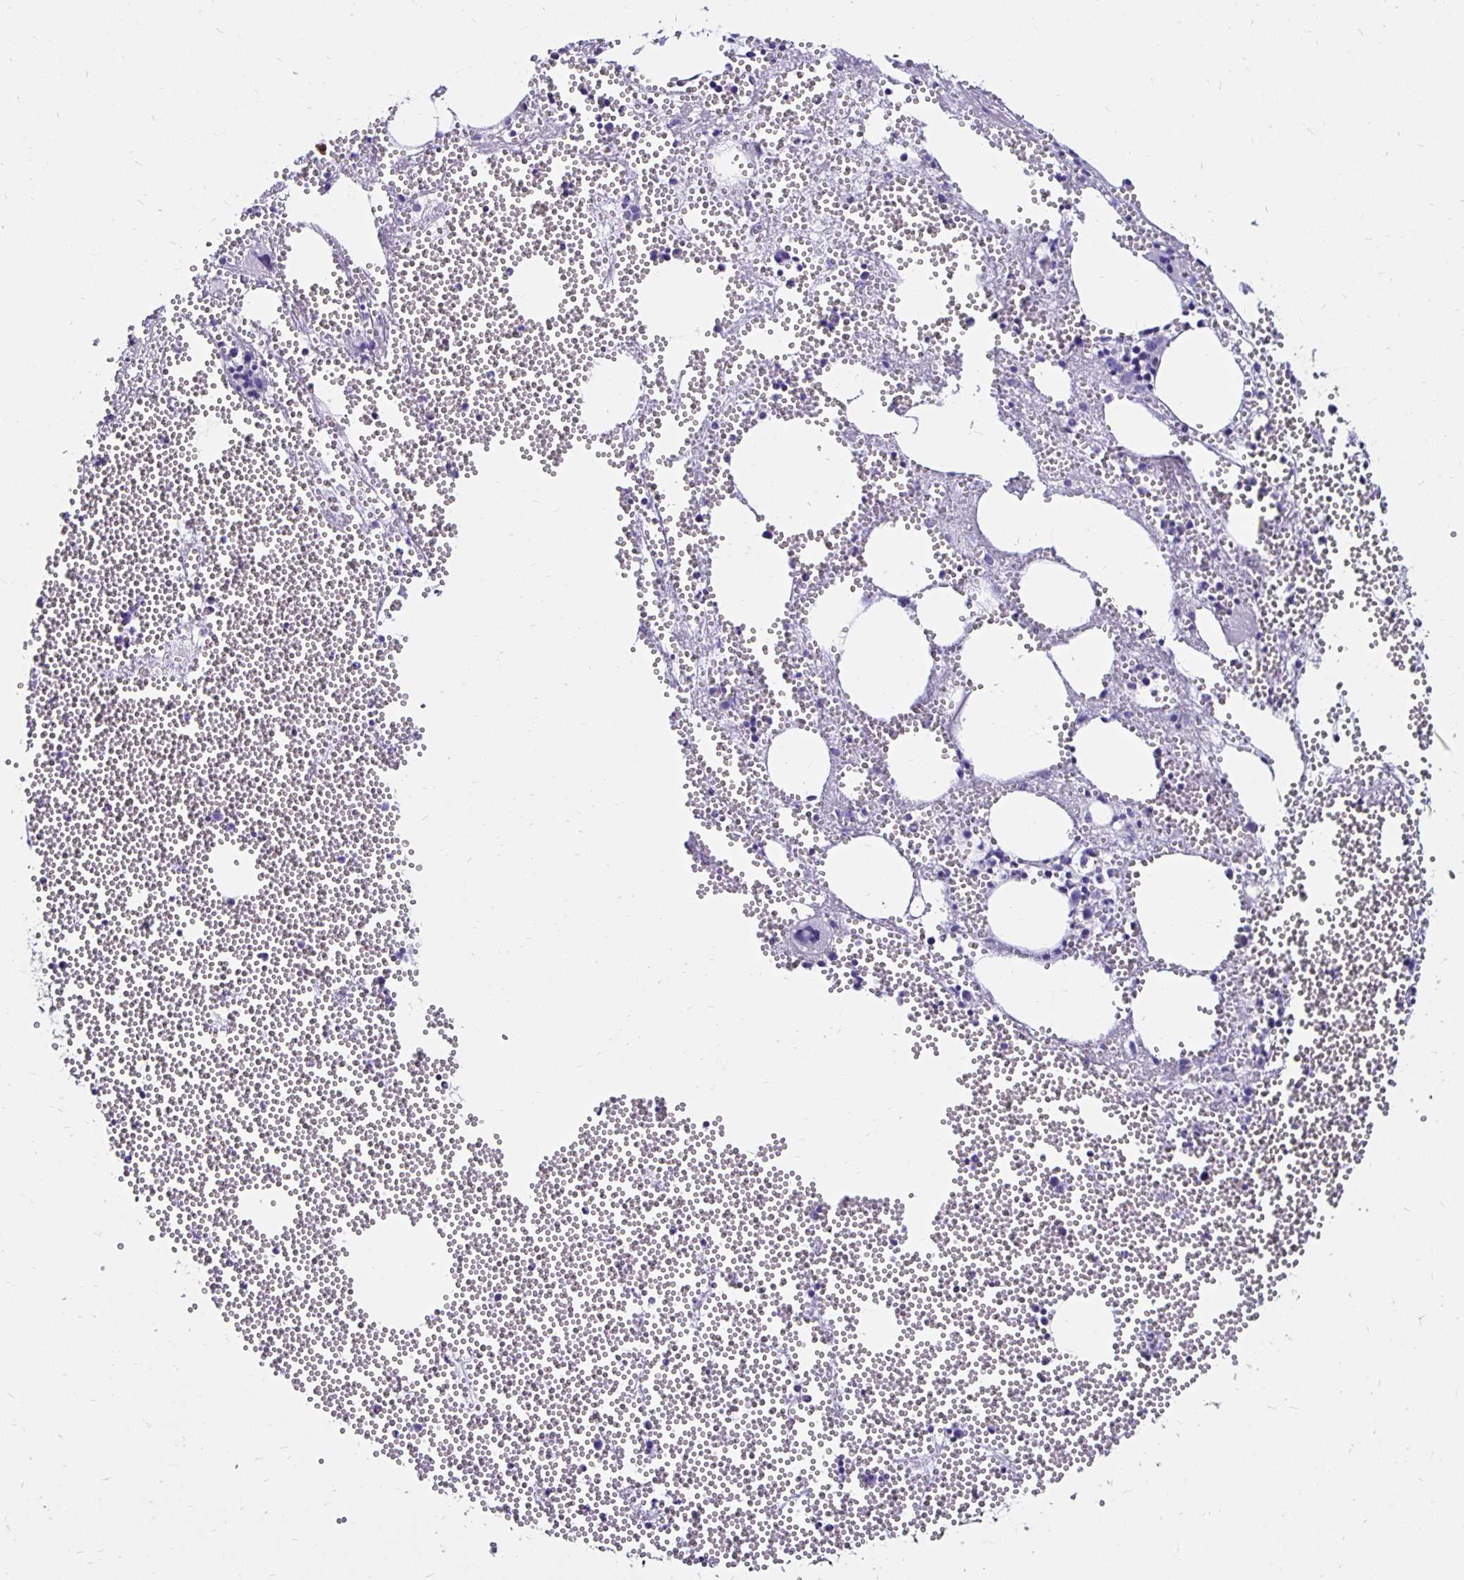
{"staining": {"intensity": "negative", "quantity": "none", "location": "none"}, "tissue": "bone marrow", "cell_type": "Hematopoietic cells", "image_type": "normal", "snomed": [{"axis": "morphology", "description": "Normal tissue, NOS"}, {"axis": "topography", "description": "Bone marrow"}], "caption": "Immunohistochemistry photomicrograph of unremarkable bone marrow: human bone marrow stained with DAB (3,3'-diaminobenzidine) exhibits no significant protein expression in hematopoietic cells. (DAB immunohistochemistry (IHC) visualized using brightfield microscopy, high magnification).", "gene": "KCNT1", "patient": {"sex": "female", "age": 80}}